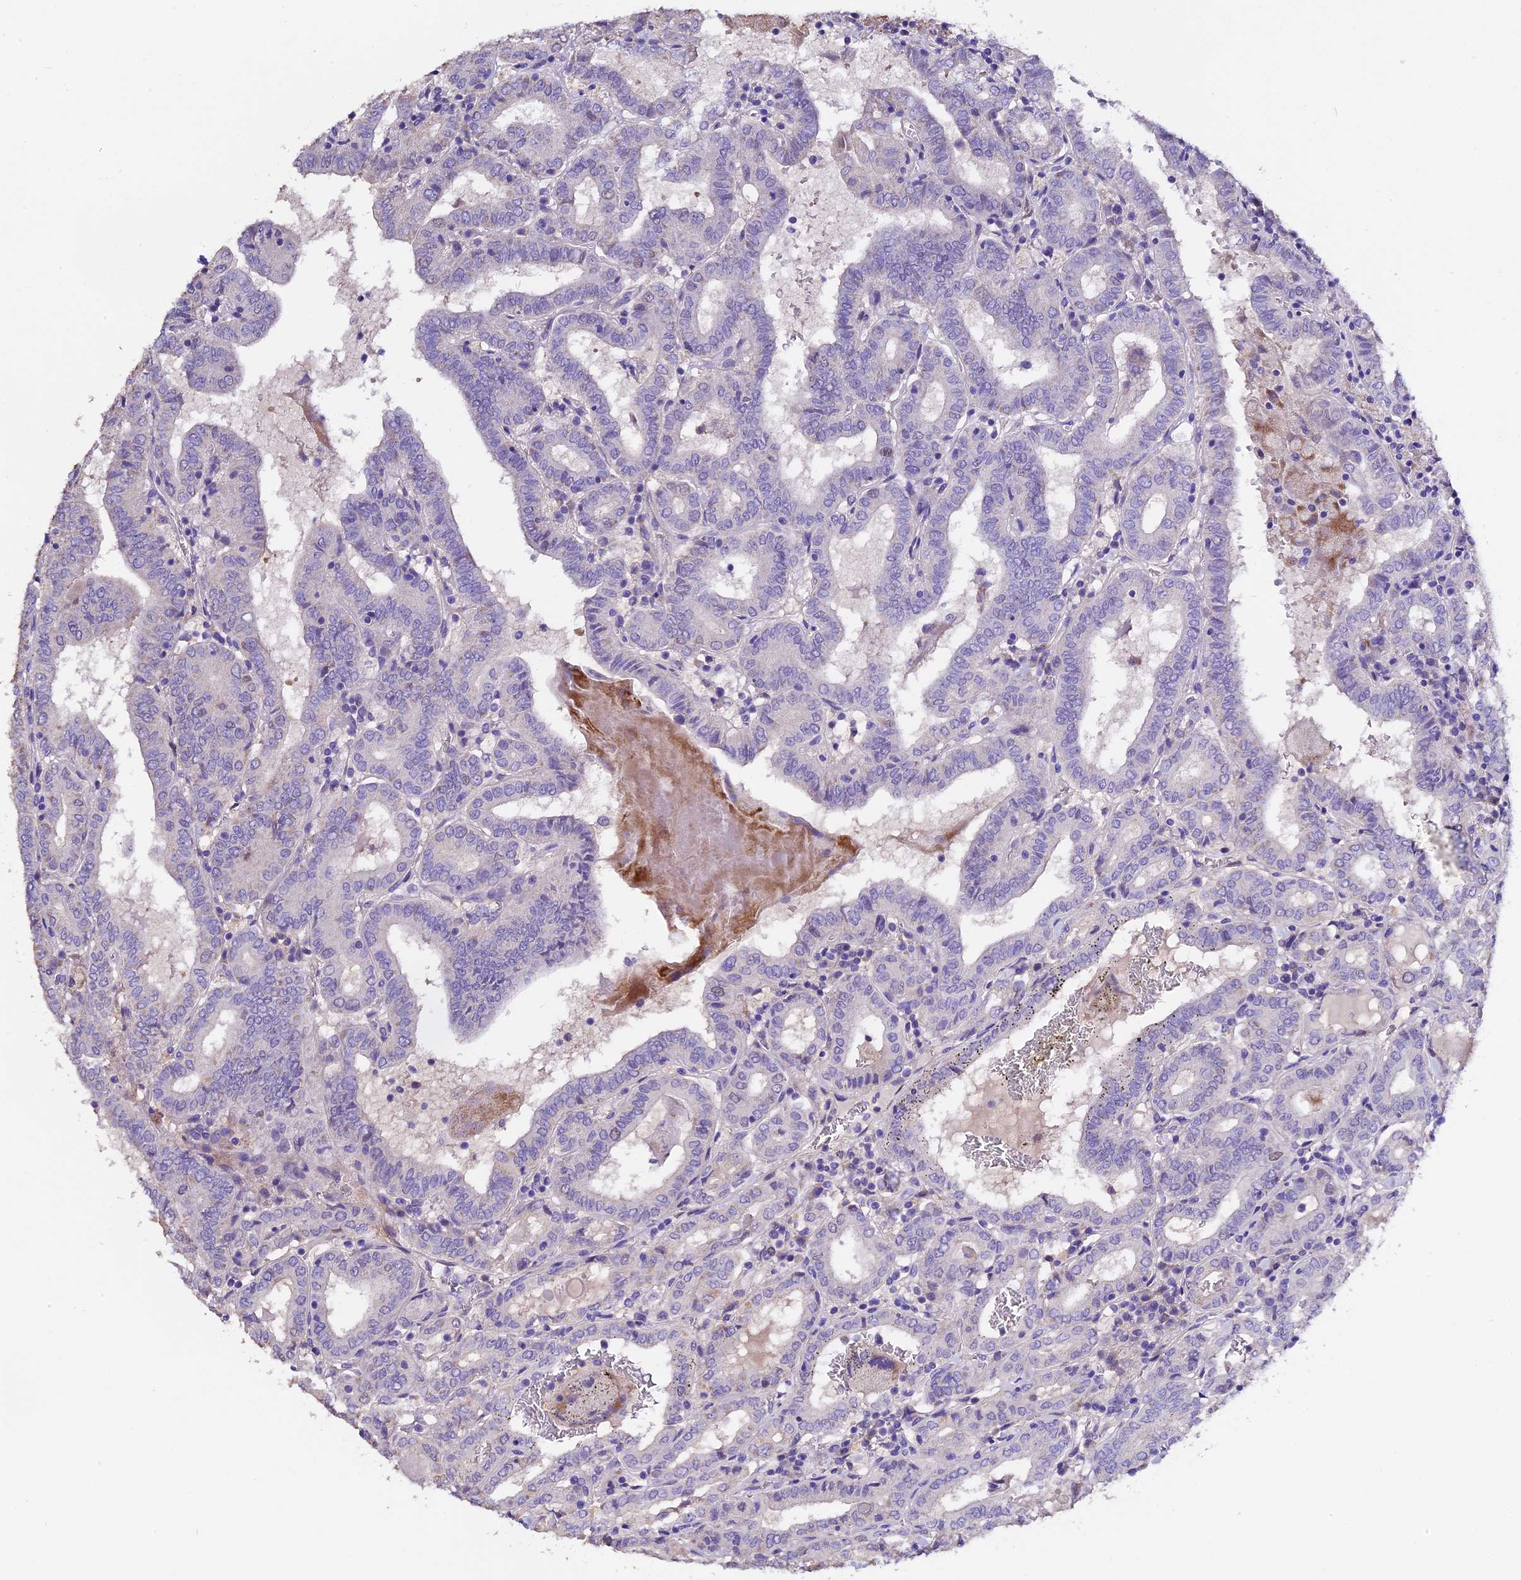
{"staining": {"intensity": "negative", "quantity": "none", "location": "none"}, "tissue": "thyroid cancer", "cell_type": "Tumor cells", "image_type": "cancer", "snomed": [{"axis": "morphology", "description": "Papillary adenocarcinoma, NOS"}, {"axis": "topography", "description": "Thyroid gland"}], "caption": "This micrograph is of thyroid cancer stained with immunohistochemistry to label a protein in brown with the nuclei are counter-stained blue. There is no staining in tumor cells.", "gene": "FBXW9", "patient": {"sex": "female", "age": 72}}